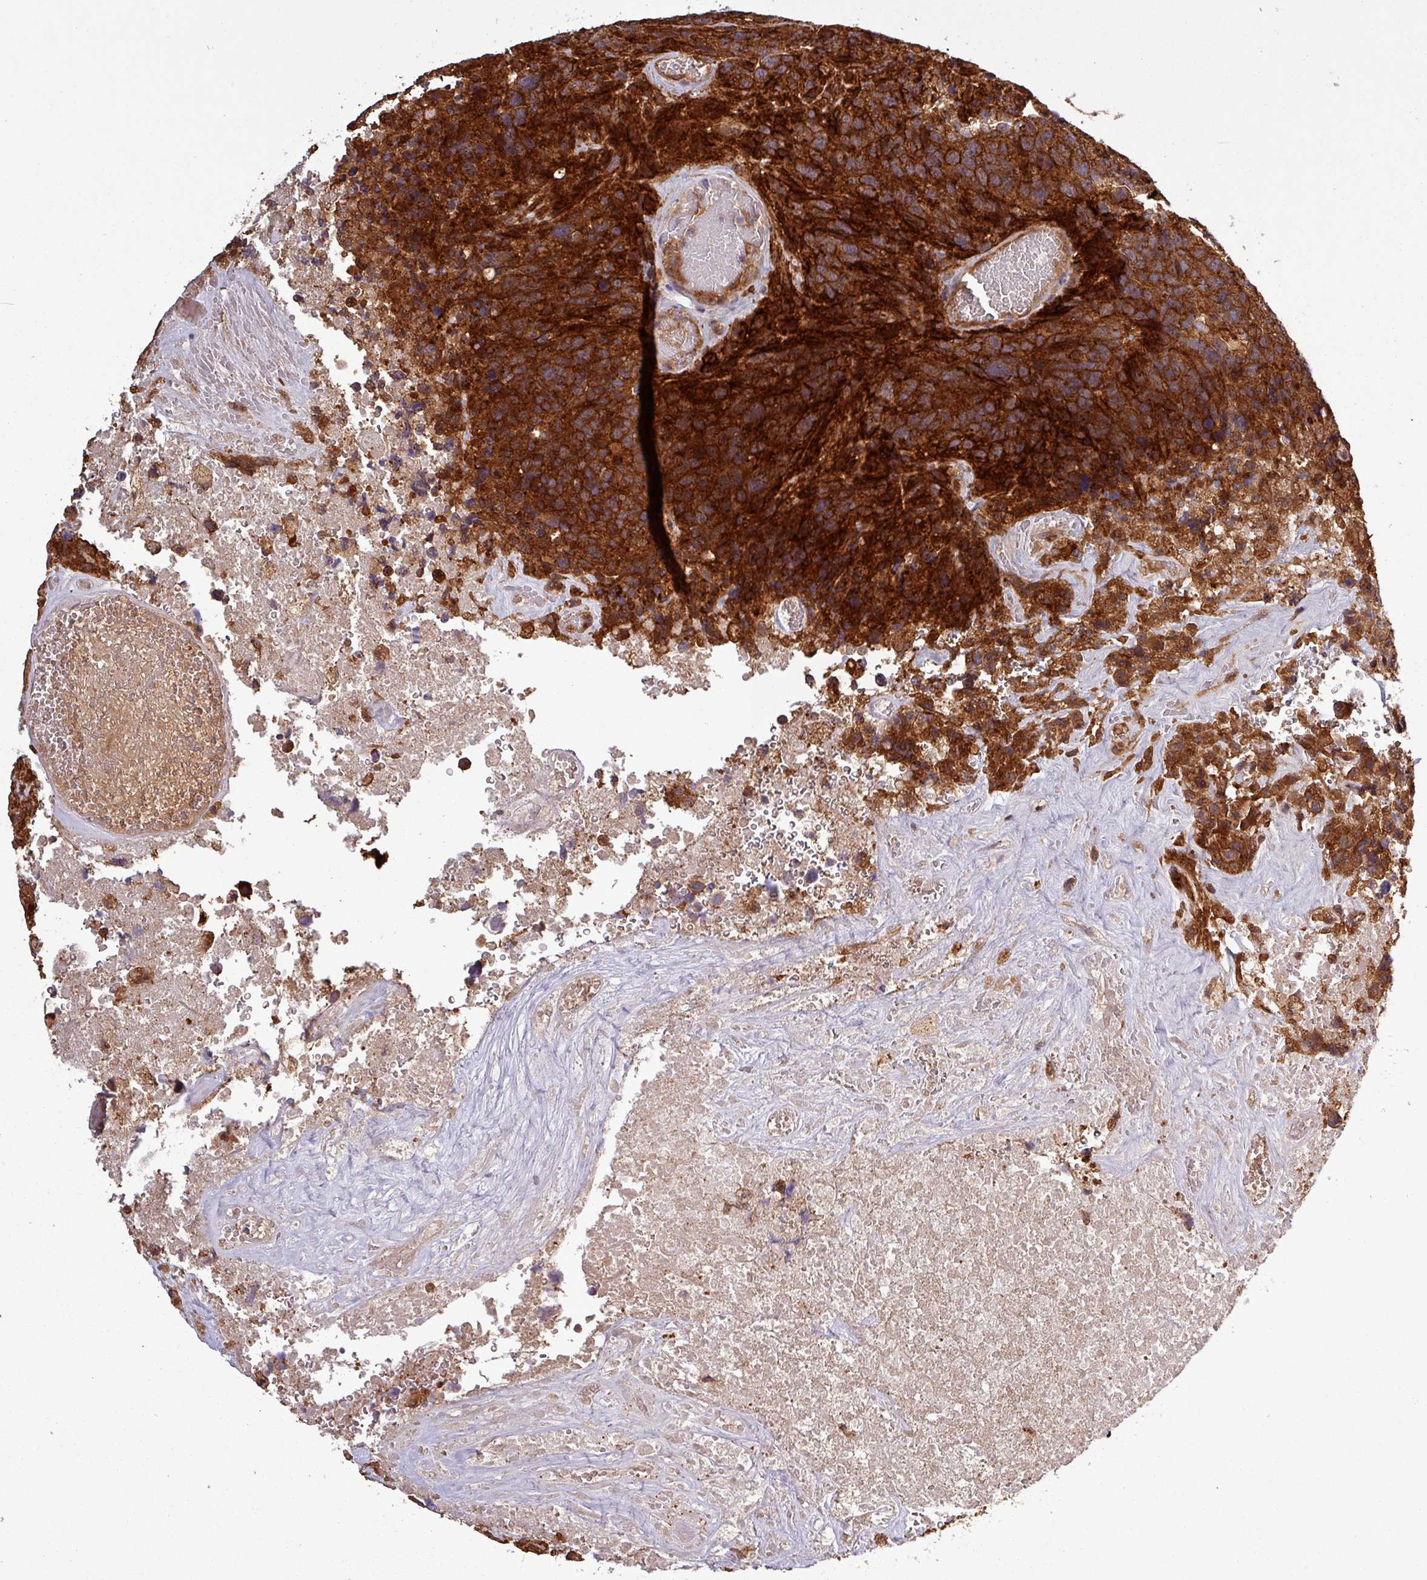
{"staining": {"intensity": "strong", "quantity": ">75%", "location": "cytoplasmic/membranous"}, "tissue": "glioma", "cell_type": "Tumor cells", "image_type": "cancer", "snomed": [{"axis": "morphology", "description": "Glioma, malignant, High grade"}, {"axis": "topography", "description": "Brain"}], "caption": "High-magnification brightfield microscopy of glioma stained with DAB (brown) and counterstained with hematoxylin (blue). tumor cells exhibit strong cytoplasmic/membranous positivity is identified in approximately>75% of cells.", "gene": "SIRPB2", "patient": {"sex": "male", "age": 69}}